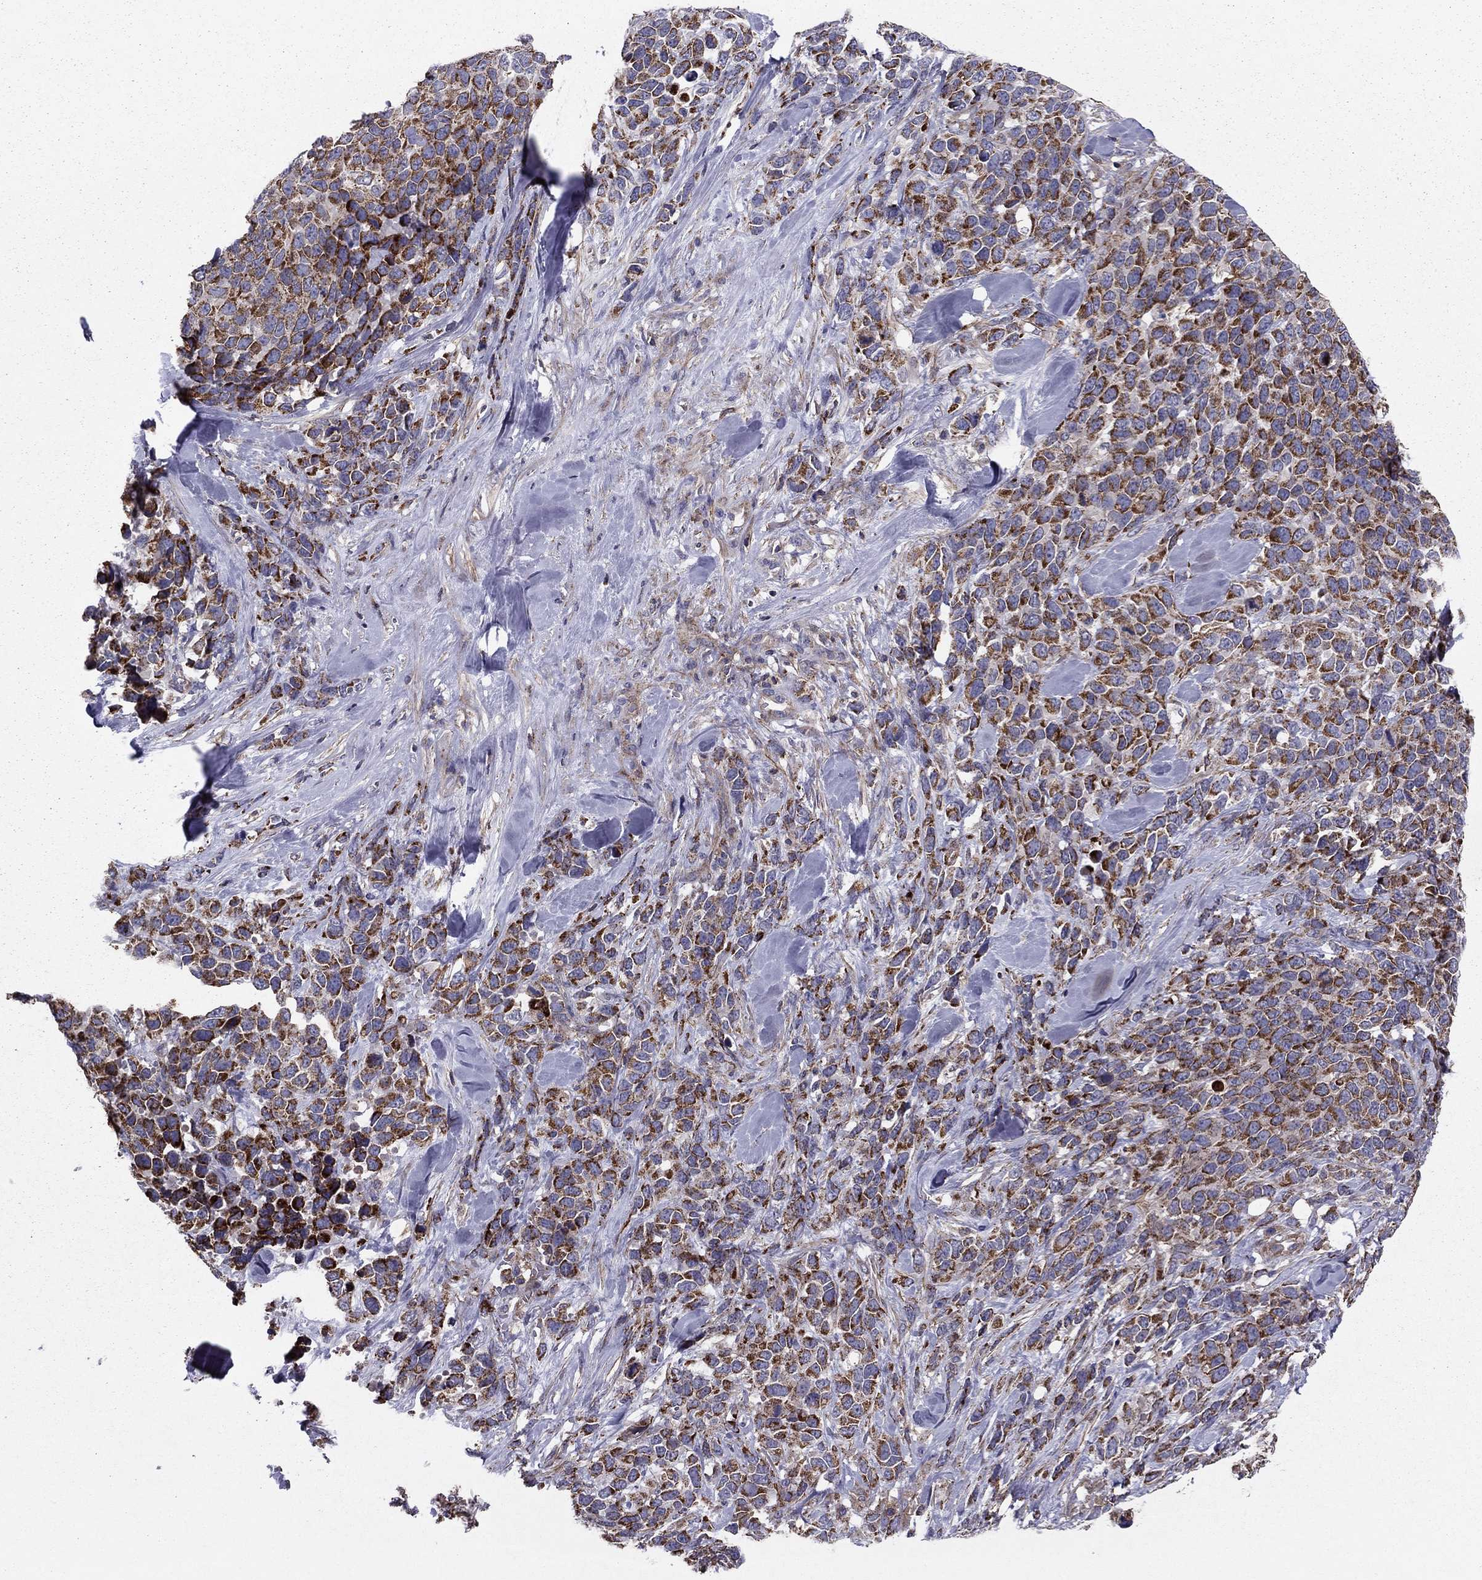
{"staining": {"intensity": "strong", "quantity": "25%-75%", "location": "cytoplasmic/membranous"}, "tissue": "melanoma", "cell_type": "Tumor cells", "image_type": "cancer", "snomed": [{"axis": "morphology", "description": "Malignant melanoma, Metastatic site"}, {"axis": "topography", "description": "Skin"}], "caption": "An immunohistochemistry (IHC) histopathology image of tumor tissue is shown. Protein staining in brown shows strong cytoplasmic/membranous positivity in malignant melanoma (metastatic site) within tumor cells.", "gene": "ALG6", "patient": {"sex": "male", "age": 84}}